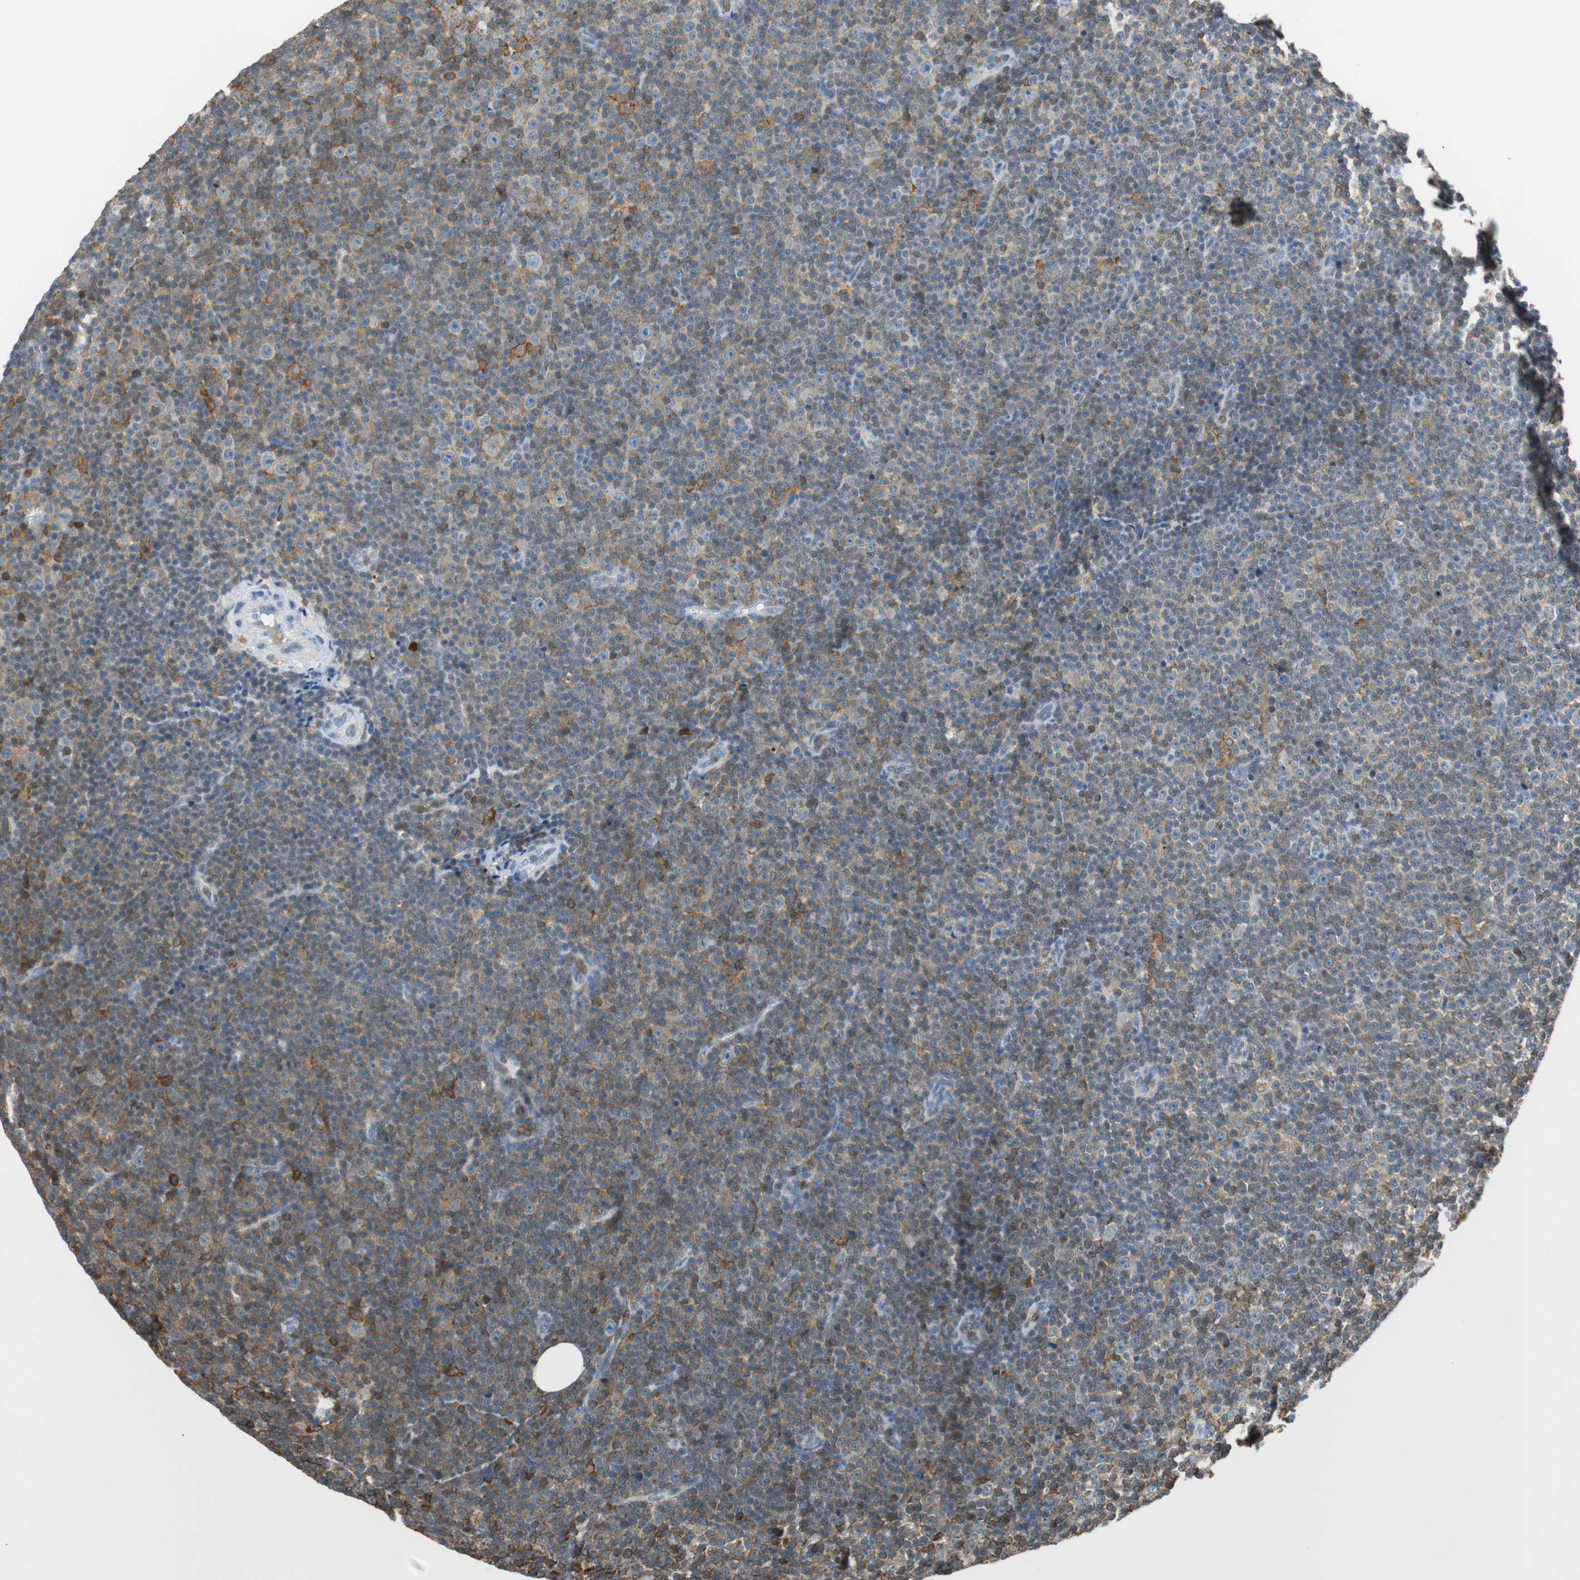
{"staining": {"intensity": "moderate", "quantity": ">75%", "location": "cytoplasmic/membranous"}, "tissue": "lymphoma", "cell_type": "Tumor cells", "image_type": "cancer", "snomed": [{"axis": "morphology", "description": "Malignant lymphoma, non-Hodgkin's type, Low grade"}, {"axis": "topography", "description": "Lymph node"}], "caption": "Human lymphoma stained for a protein (brown) demonstrates moderate cytoplasmic/membranous positive staining in about >75% of tumor cells.", "gene": "HPGD", "patient": {"sex": "female", "age": 67}}